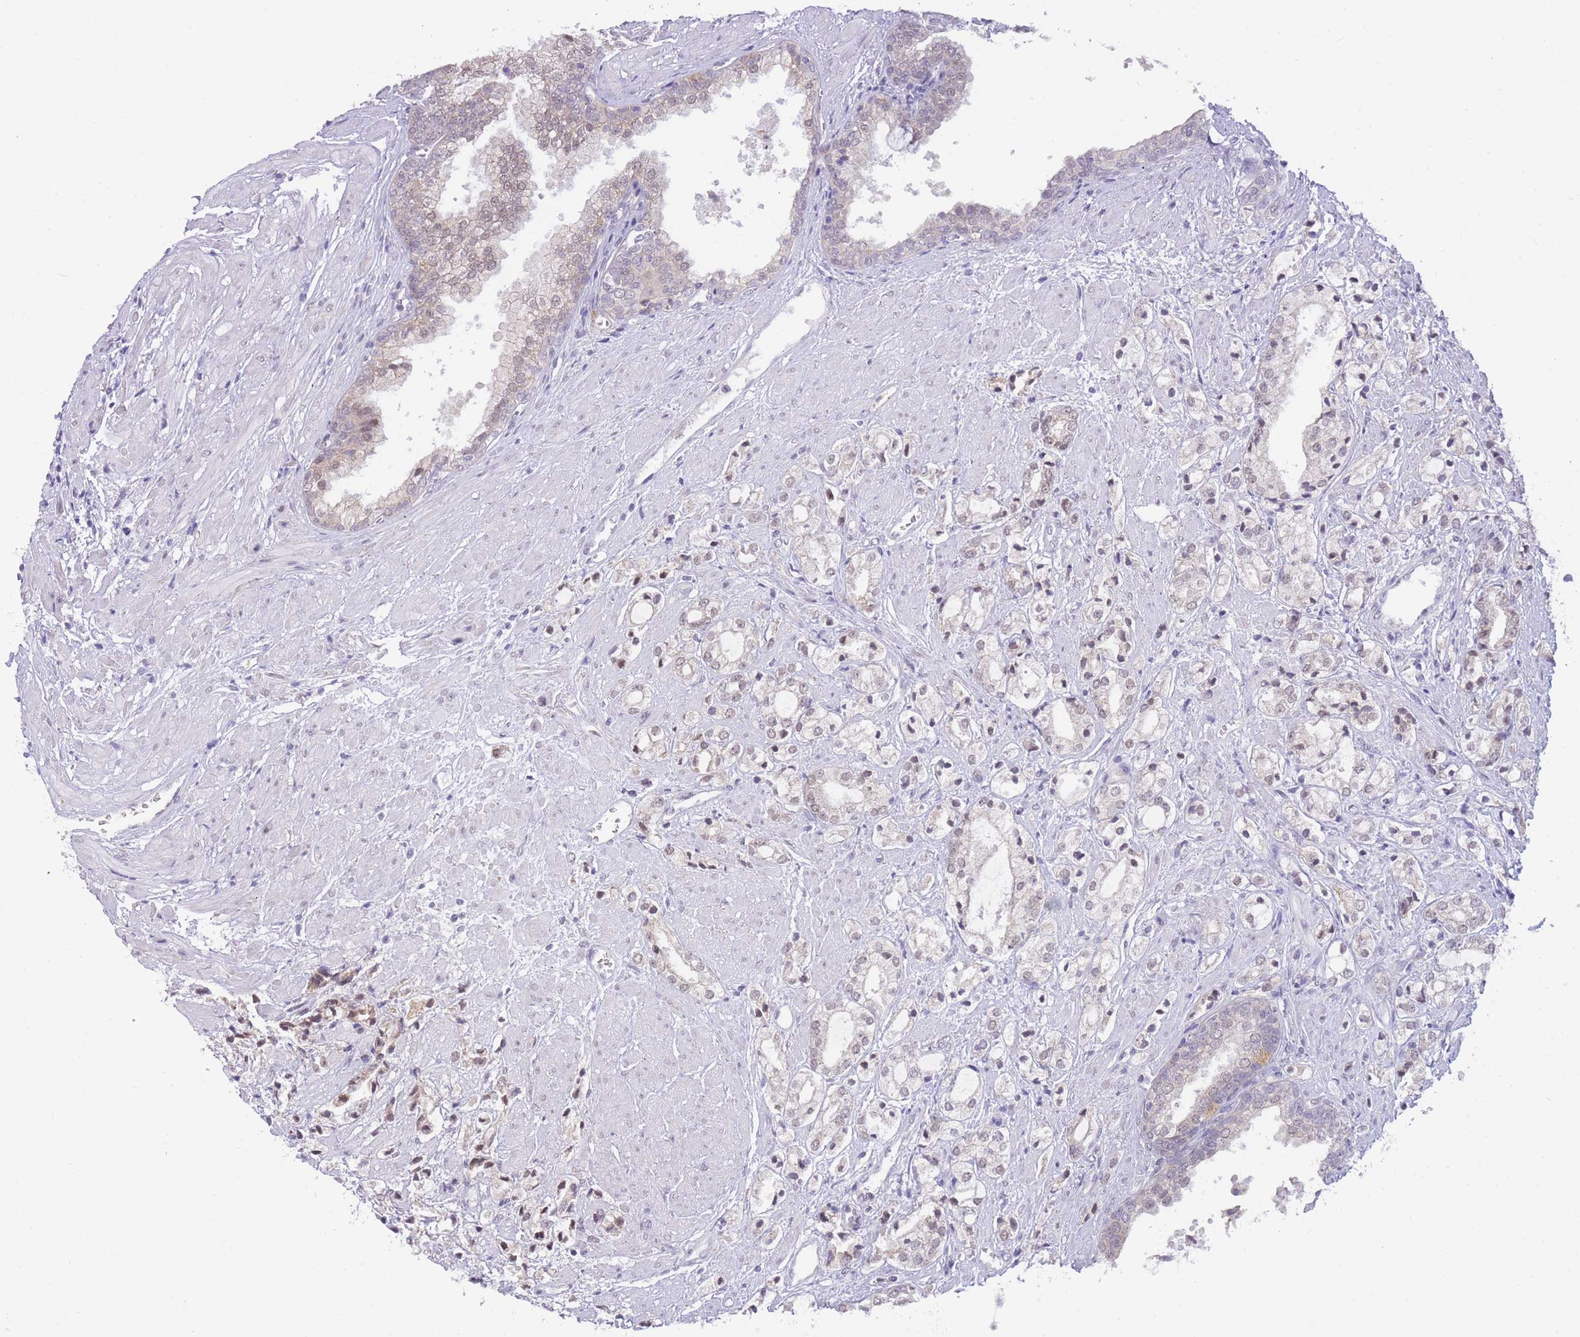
{"staining": {"intensity": "weak", "quantity": "25%-75%", "location": "nuclear"}, "tissue": "prostate cancer", "cell_type": "Tumor cells", "image_type": "cancer", "snomed": [{"axis": "morphology", "description": "Adenocarcinoma, High grade"}, {"axis": "topography", "description": "Prostate"}], "caption": "The photomicrograph exhibits staining of prostate cancer (high-grade adenocarcinoma), revealing weak nuclear protein expression (brown color) within tumor cells.", "gene": "GOLGA6L25", "patient": {"sex": "male", "age": 50}}